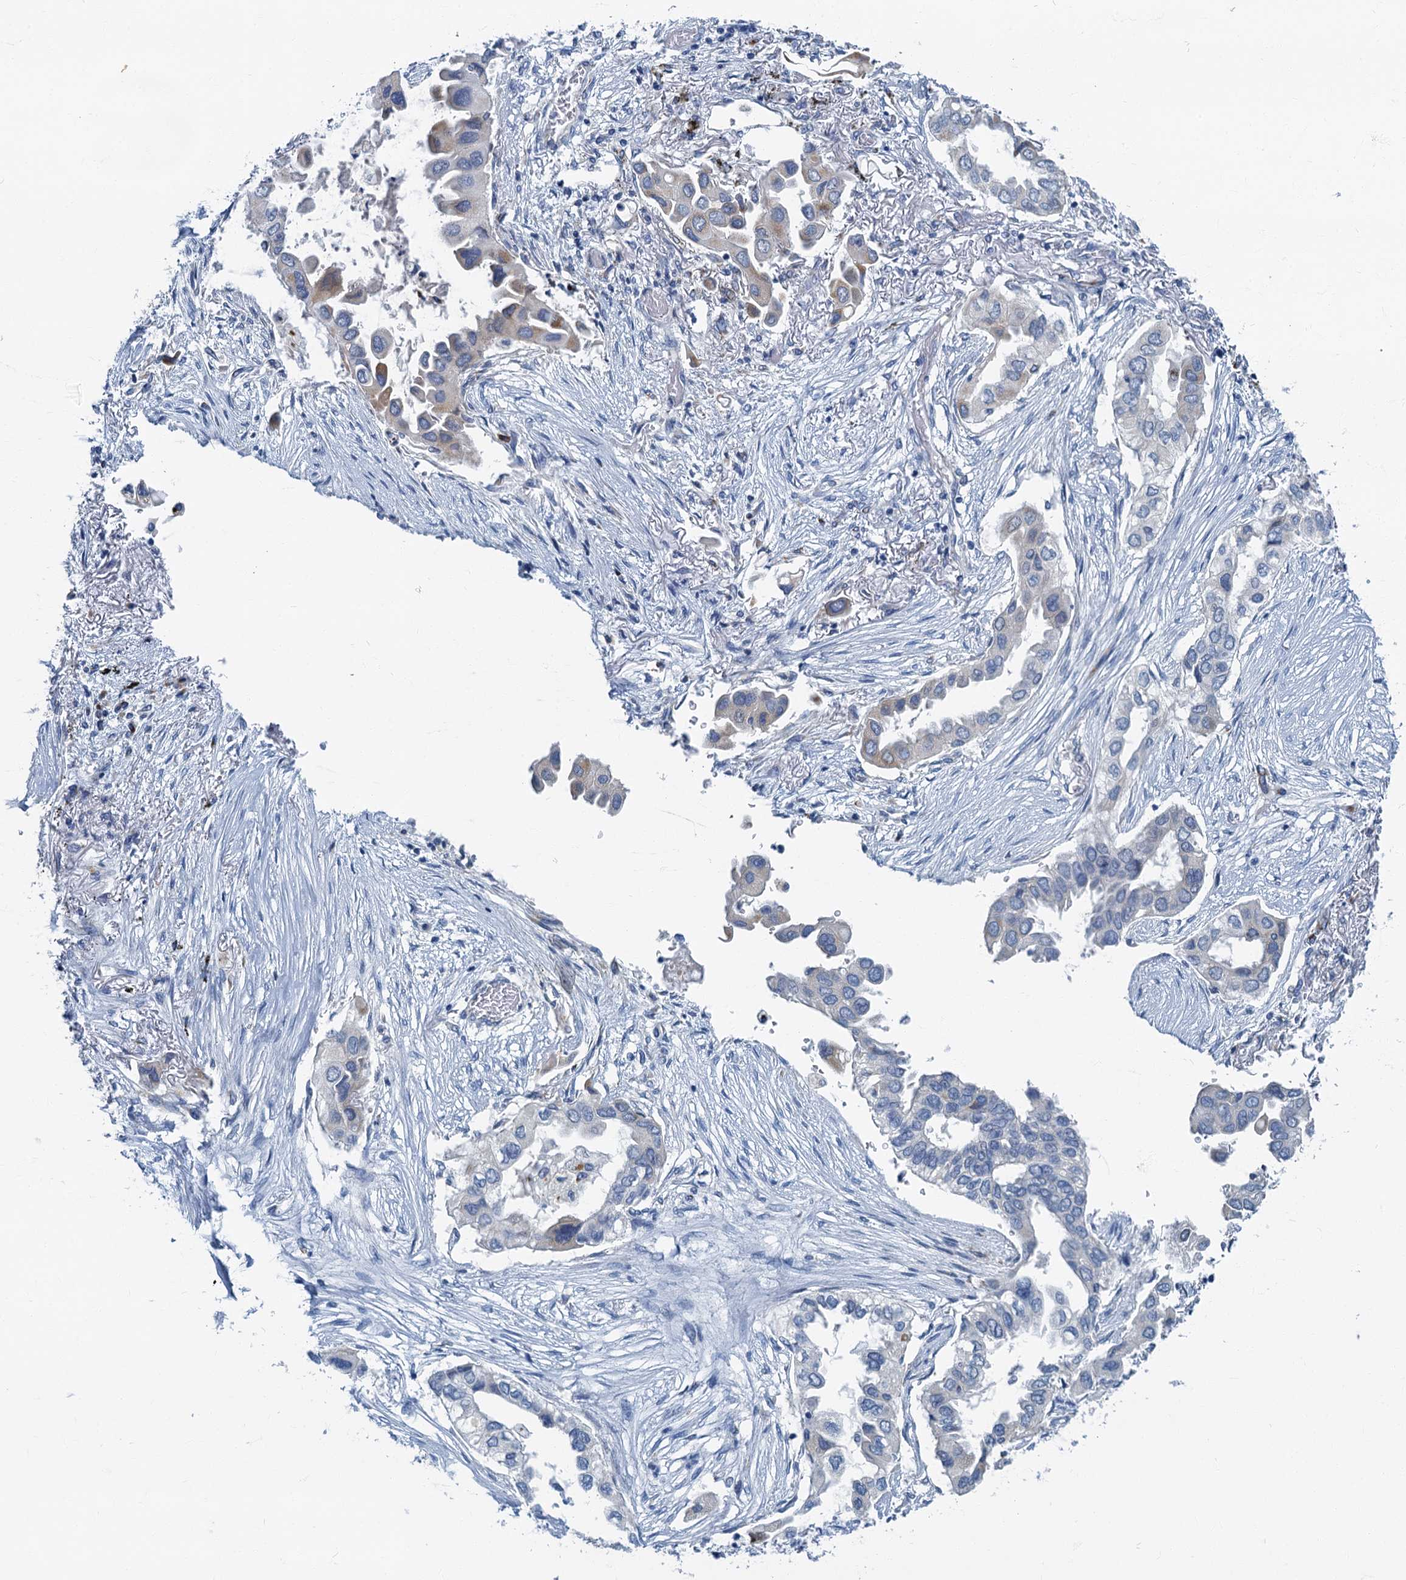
{"staining": {"intensity": "weak", "quantity": "<25%", "location": "cytoplasmic/membranous"}, "tissue": "lung cancer", "cell_type": "Tumor cells", "image_type": "cancer", "snomed": [{"axis": "morphology", "description": "Adenocarcinoma, NOS"}, {"axis": "topography", "description": "Lung"}], "caption": "DAB (3,3'-diaminobenzidine) immunohistochemical staining of human adenocarcinoma (lung) demonstrates no significant staining in tumor cells.", "gene": "LYPD3", "patient": {"sex": "female", "age": 76}}